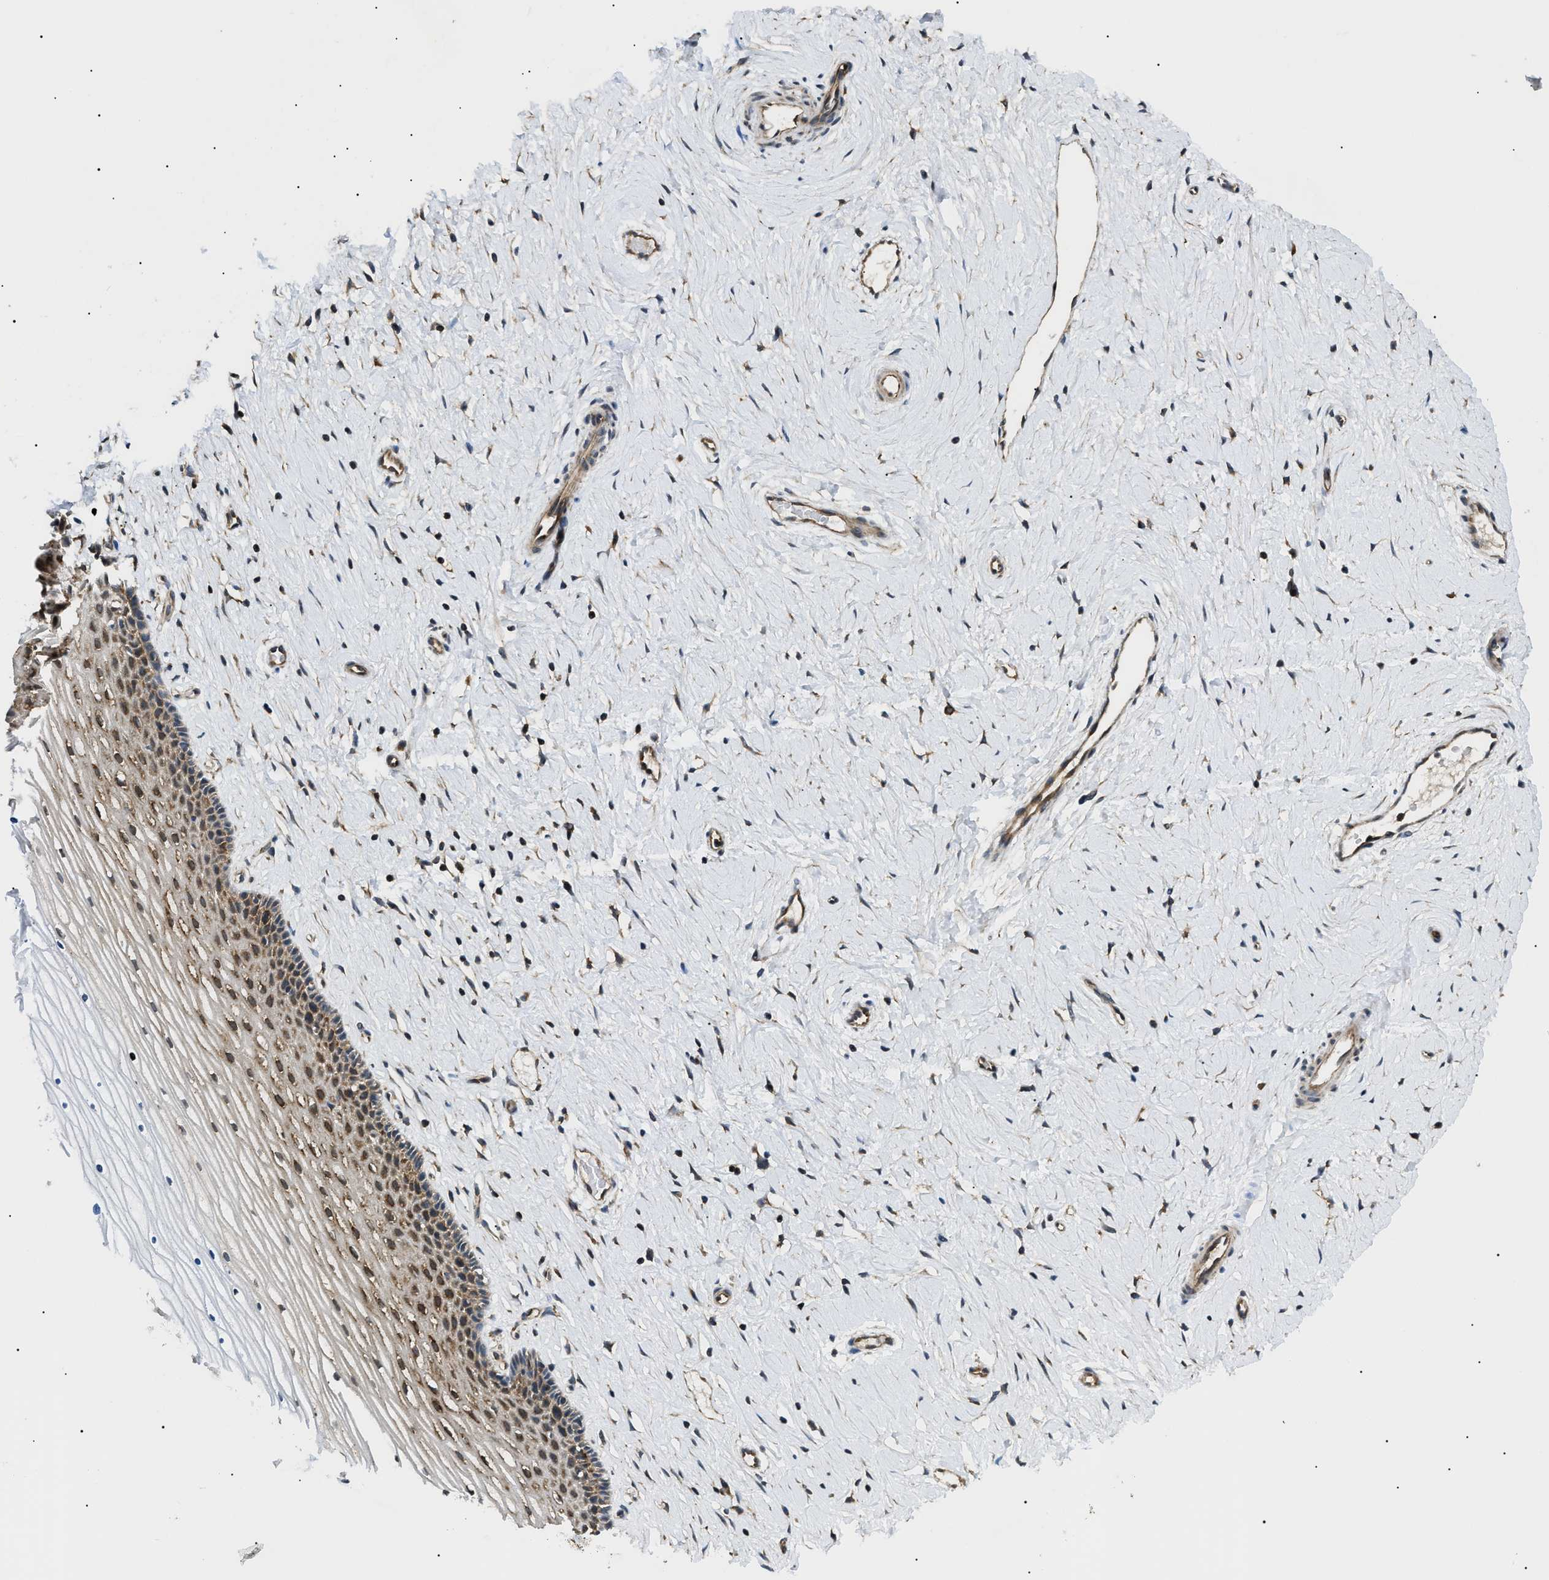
{"staining": {"intensity": "moderate", "quantity": ">75%", "location": "cytoplasmic/membranous"}, "tissue": "cervix", "cell_type": "Glandular cells", "image_type": "normal", "snomed": [{"axis": "morphology", "description": "Normal tissue, NOS"}, {"axis": "topography", "description": "Cervix"}], "caption": "A medium amount of moderate cytoplasmic/membranous staining is present in approximately >75% of glandular cells in benign cervix. Nuclei are stained in blue.", "gene": "SRPK1", "patient": {"sex": "female", "age": 39}}